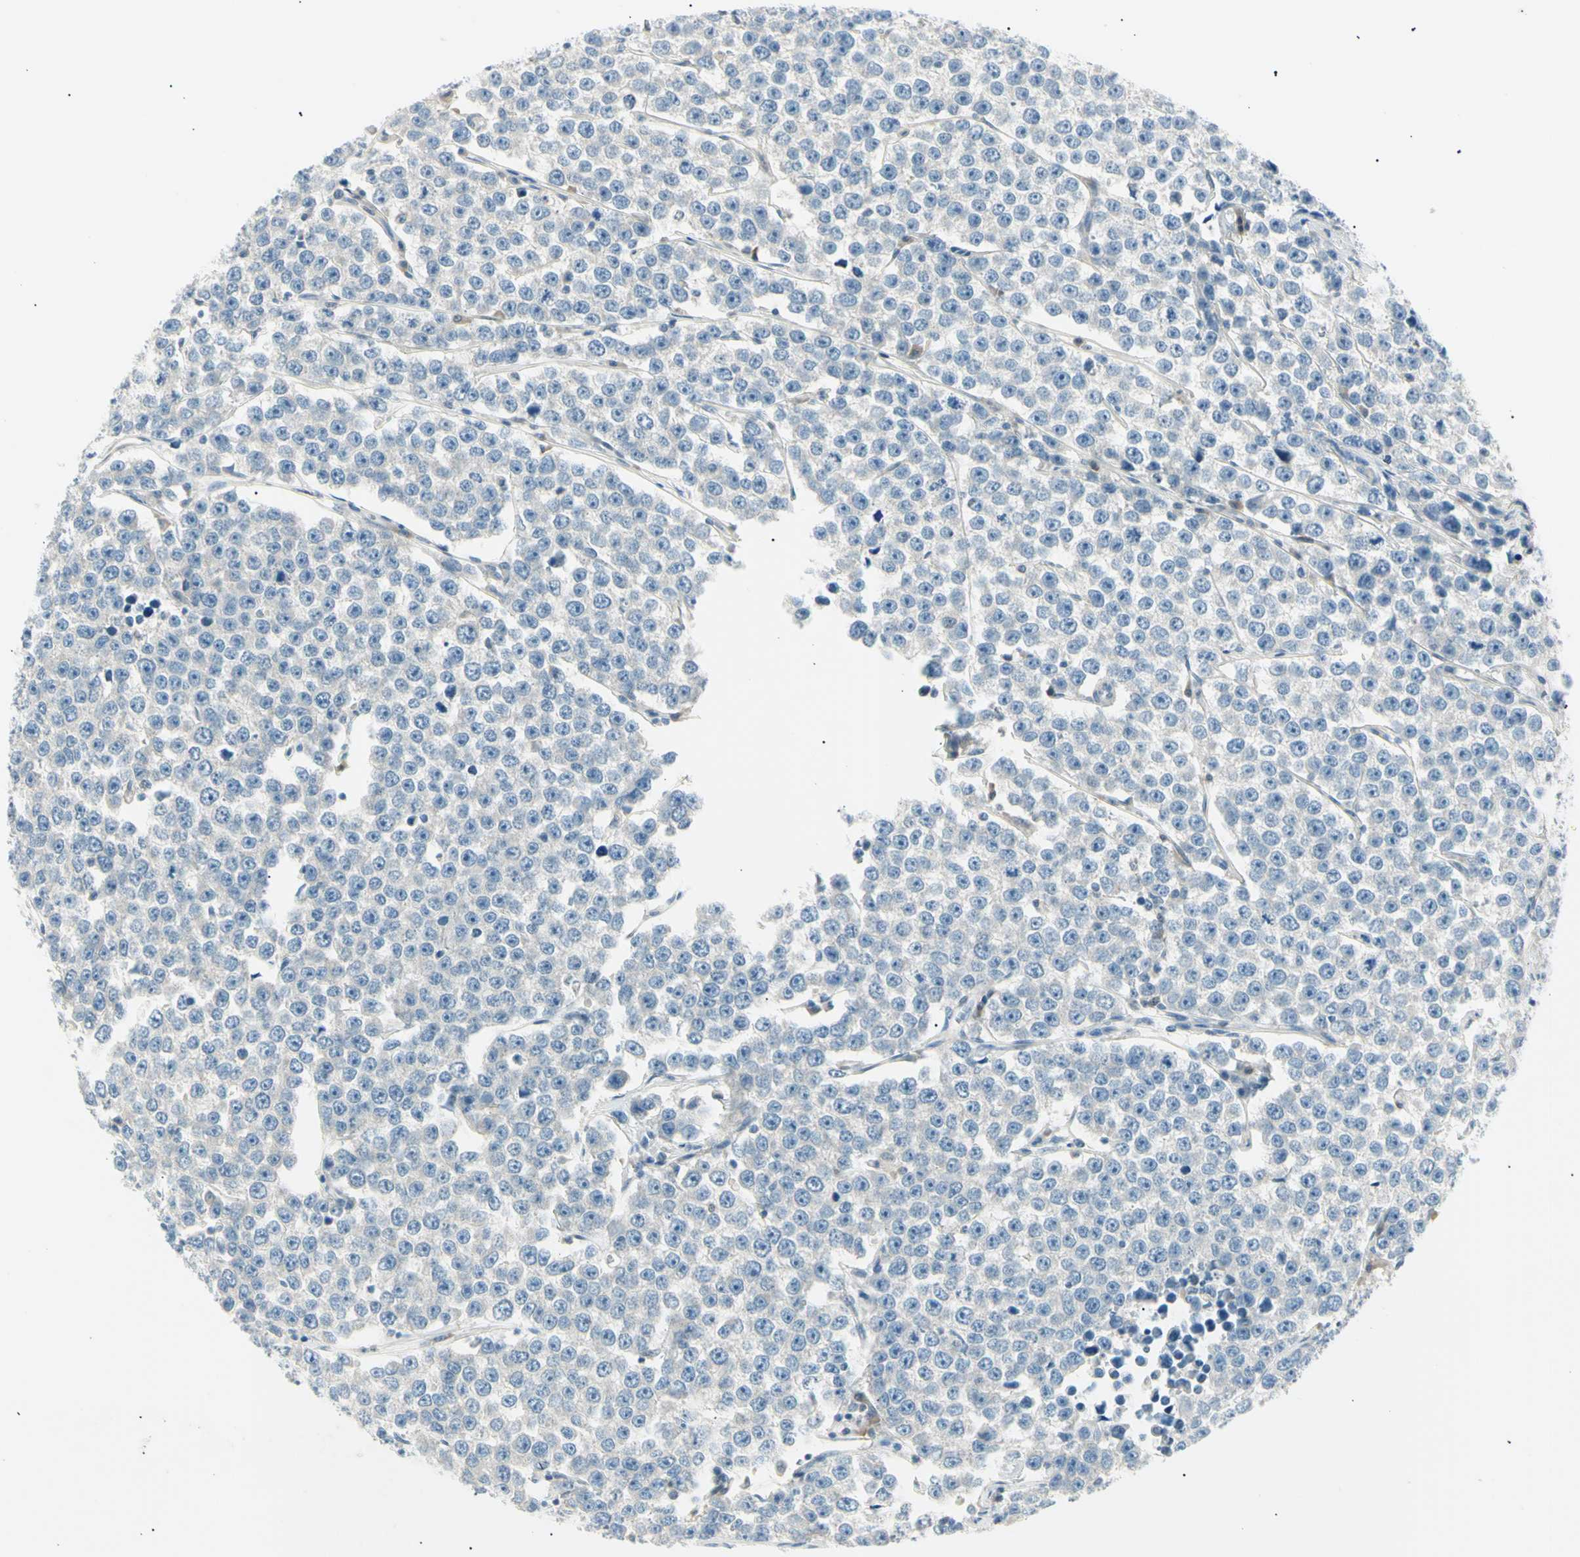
{"staining": {"intensity": "negative", "quantity": "none", "location": "none"}, "tissue": "testis cancer", "cell_type": "Tumor cells", "image_type": "cancer", "snomed": [{"axis": "morphology", "description": "Seminoma, NOS"}, {"axis": "morphology", "description": "Carcinoma, Embryonal, NOS"}, {"axis": "topography", "description": "Testis"}], "caption": "This is a micrograph of IHC staining of testis cancer, which shows no positivity in tumor cells. The staining was performed using DAB (3,3'-diaminobenzidine) to visualize the protein expression in brown, while the nuclei were stained in blue with hematoxylin (Magnification: 20x).", "gene": "LHPP", "patient": {"sex": "male", "age": 52}}